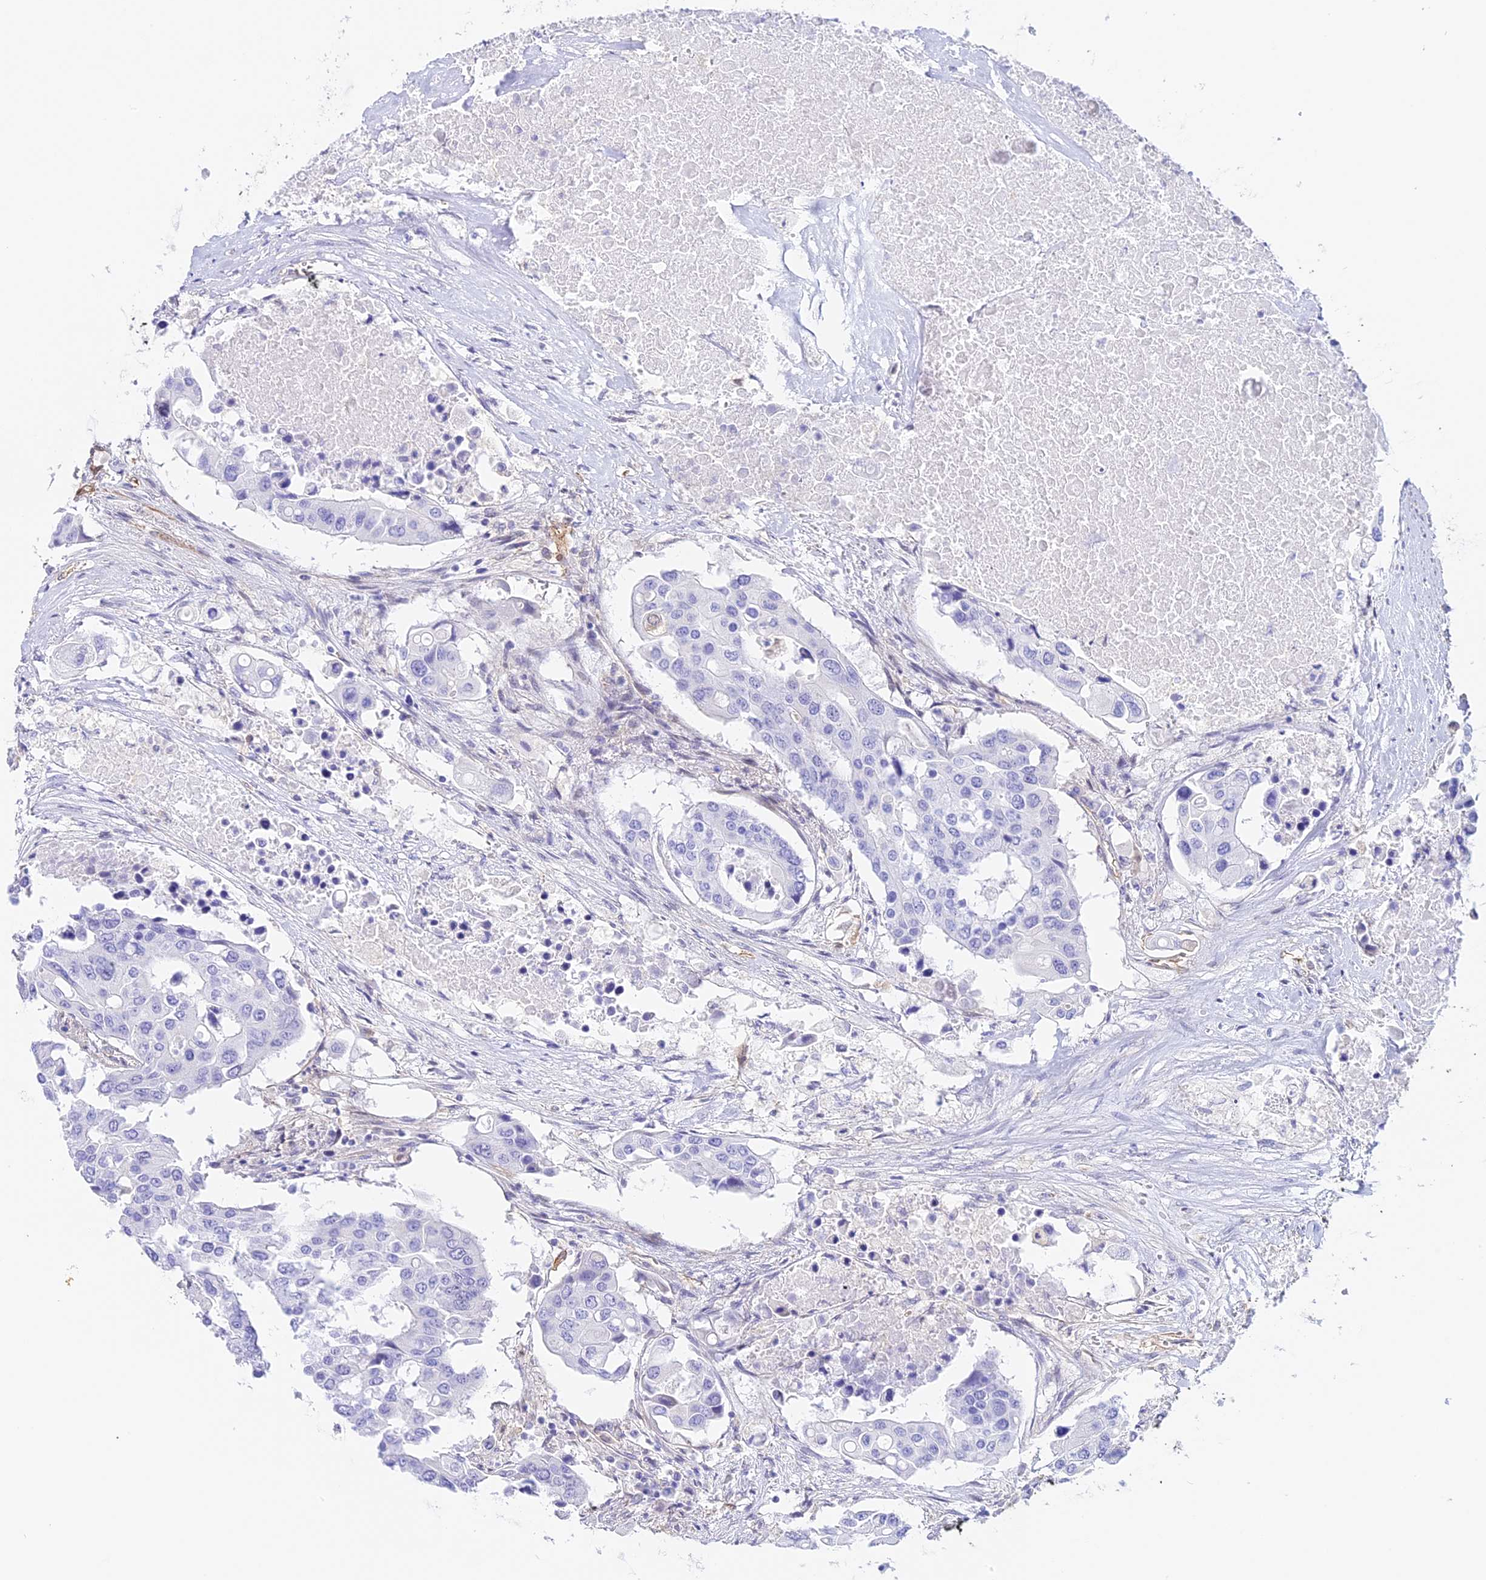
{"staining": {"intensity": "negative", "quantity": "none", "location": "none"}, "tissue": "colorectal cancer", "cell_type": "Tumor cells", "image_type": "cancer", "snomed": [{"axis": "morphology", "description": "Adenocarcinoma, NOS"}, {"axis": "topography", "description": "Colon"}], "caption": "Immunohistochemistry of colorectal cancer (adenocarcinoma) demonstrates no expression in tumor cells.", "gene": "HOMER3", "patient": {"sex": "male", "age": 77}}